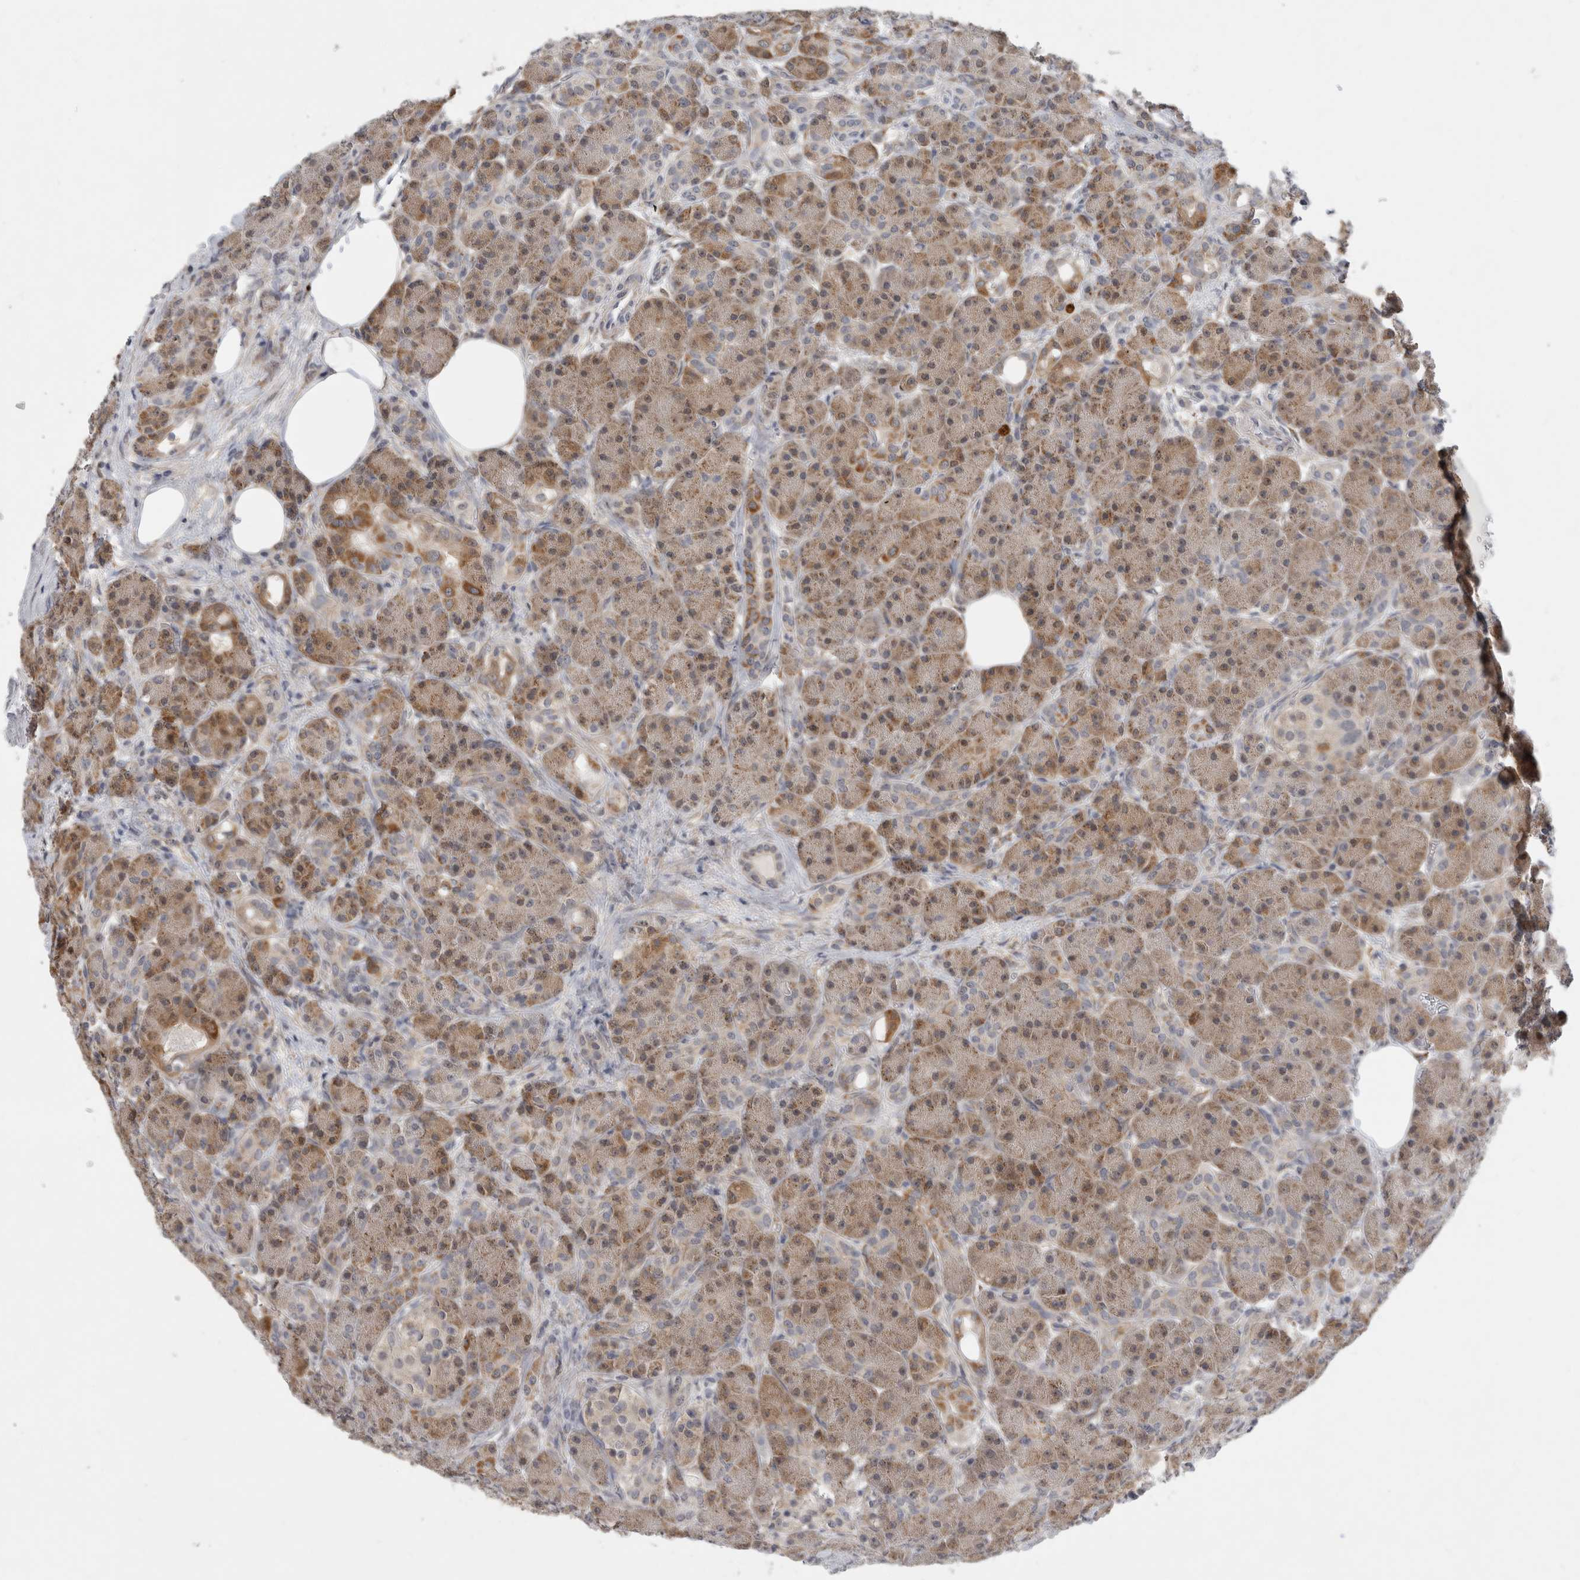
{"staining": {"intensity": "moderate", "quantity": "25%-75%", "location": "cytoplasmic/membranous"}, "tissue": "pancreas", "cell_type": "Exocrine glandular cells", "image_type": "normal", "snomed": [{"axis": "morphology", "description": "Normal tissue, NOS"}, {"axis": "topography", "description": "Pancreas"}], "caption": "Immunohistochemical staining of unremarkable pancreas demonstrates medium levels of moderate cytoplasmic/membranous positivity in about 25%-75% of exocrine glandular cells.", "gene": "DYRK2", "patient": {"sex": "male", "age": 63}}